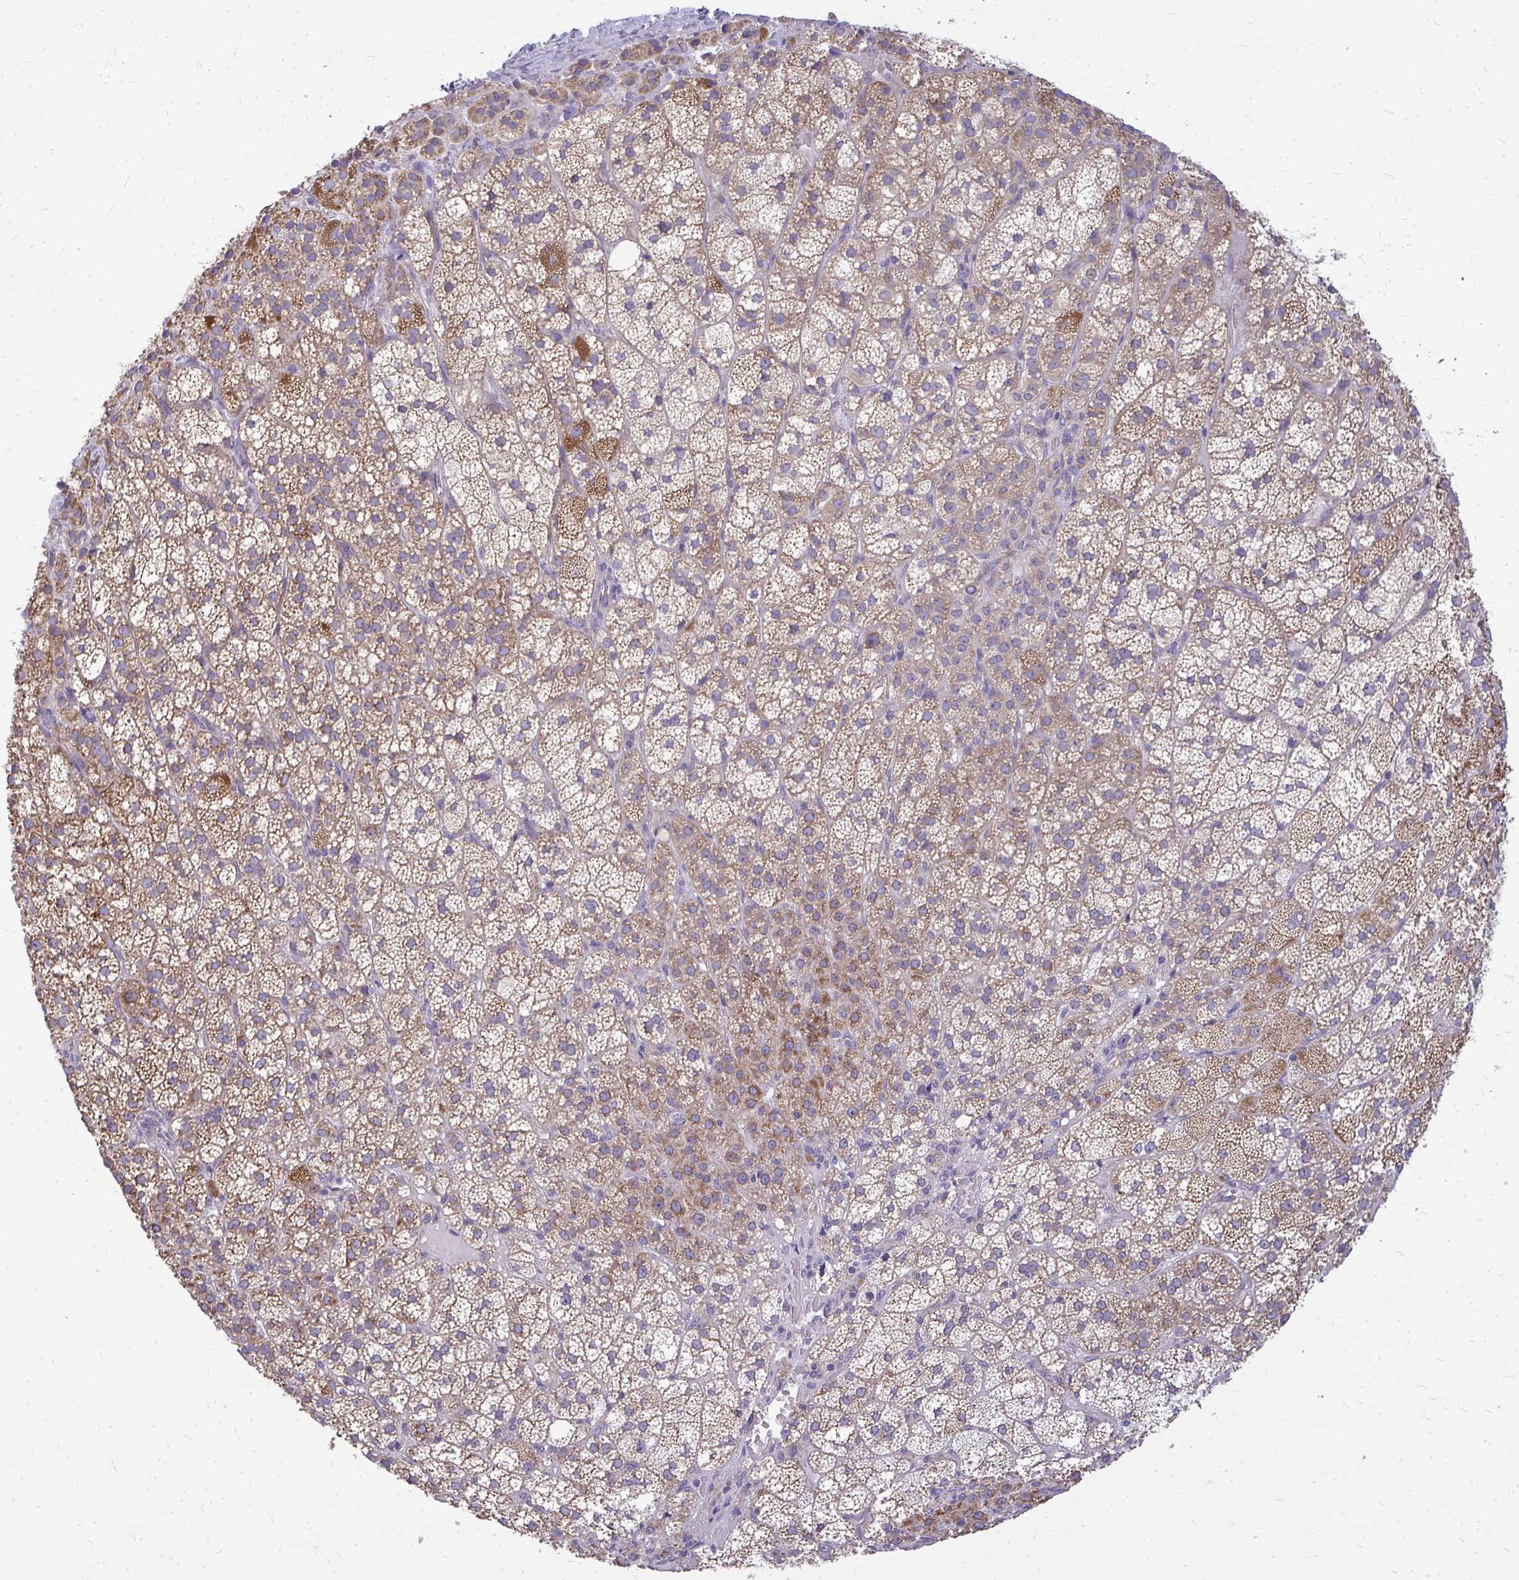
{"staining": {"intensity": "moderate", "quantity": ">75%", "location": "cytoplasmic/membranous"}, "tissue": "adrenal gland", "cell_type": "Glandular cells", "image_type": "normal", "snomed": [{"axis": "morphology", "description": "Normal tissue, NOS"}, {"axis": "topography", "description": "Adrenal gland"}], "caption": "Immunohistochemistry (IHC) of unremarkable adrenal gland displays medium levels of moderate cytoplasmic/membranous expression in approximately >75% of glandular cells. The protein is stained brown, and the nuclei are stained in blue (DAB (3,3'-diaminobenzidine) IHC with brightfield microscopy, high magnification).", "gene": "RPLP2", "patient": {"sex": "female", "age": 60}}